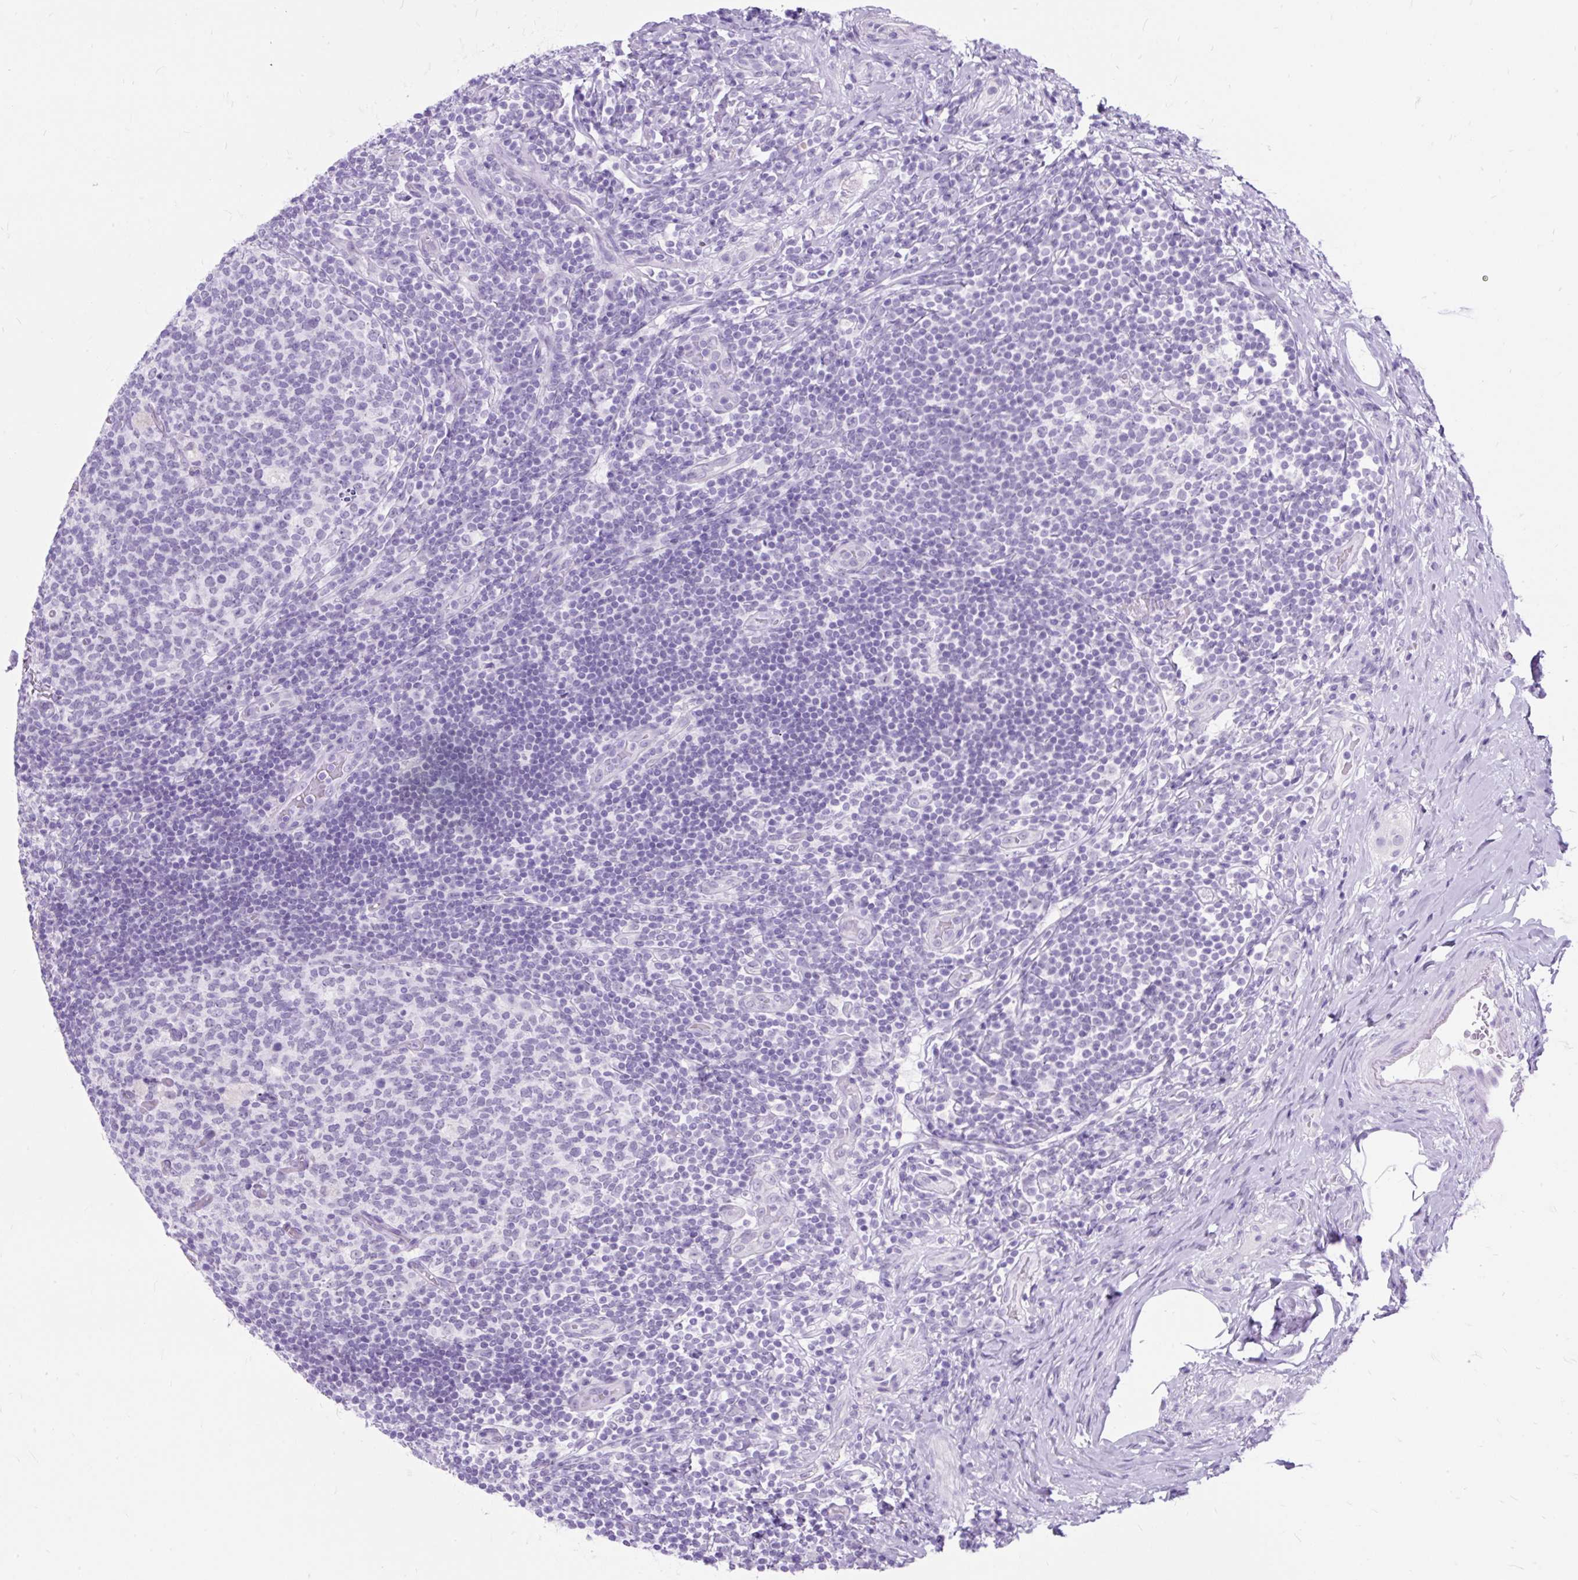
{"staining": {"intensity": "negative", "quantity": "none", "location": "none"}, "tissue": "appendix", "cell_type": "Glandular cells", "image_type": "normal", "snomed": [{"axis": "morphology", "description": "Normal tissue, NOS"}, {"axis": "topography", "description": "Appendix"}], "caption": "The micrograph exhibits no staining of glandular cells in benign appendix.", "gene": "SCGB1A1", "patient": {"sex": "female", "age": 43}}